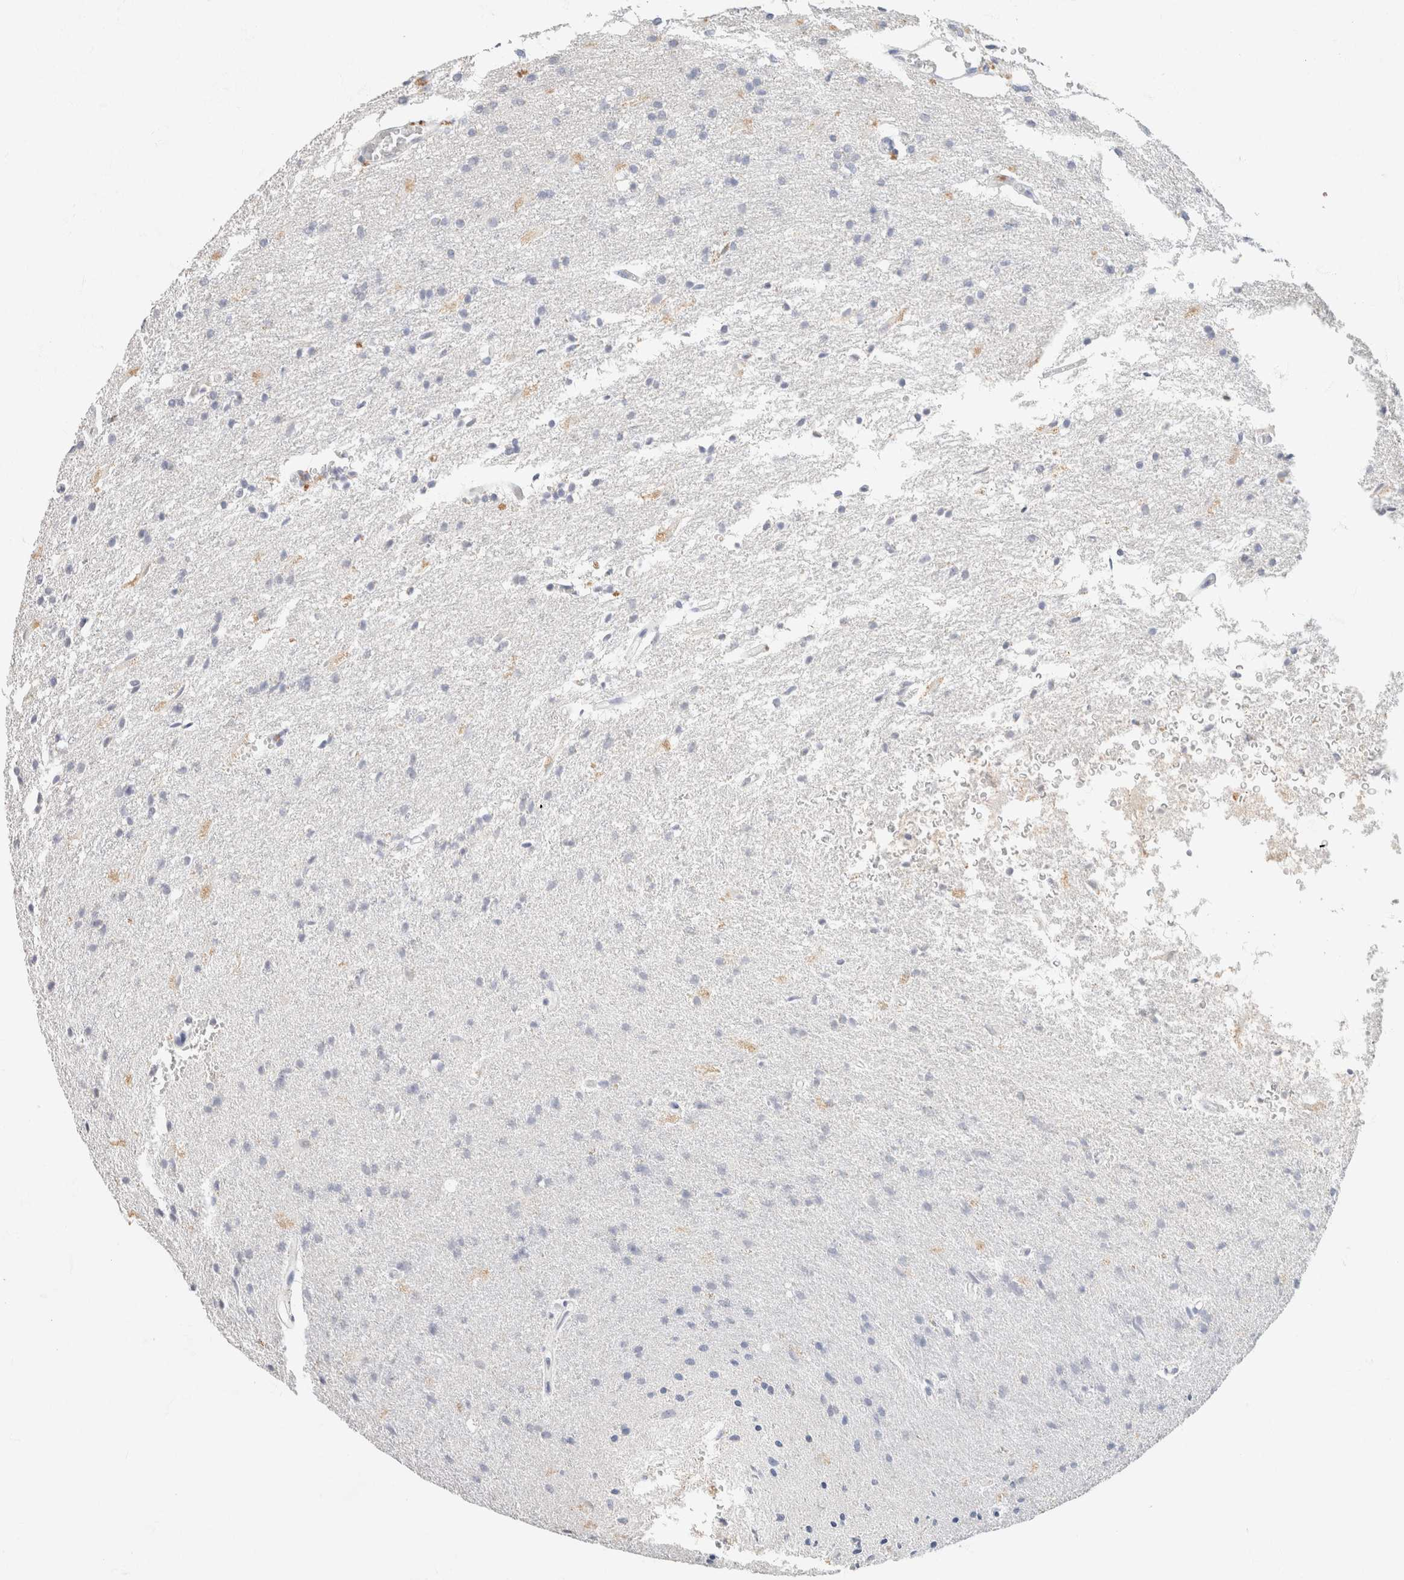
{"staining": {"intensity": "negative", "quantity": "none", "location": "none"}, "tissue": "glioma", "cell_type": "Tumor cells", "image_type": "cancer", "snomed": [{"axis": "morphology", "description": "Normal tissue, NOS"}, {"axis": "morphology", "description": "Glioma, malignant, High grade"}, {"axis": "topography", "description": "Cerebral cortex"}], "caption": "Photomicrograph shows no significant protein staining in tumor cells of glioma.", "gene": "CA12", "patient": {"sex": "male", "age": 77}}